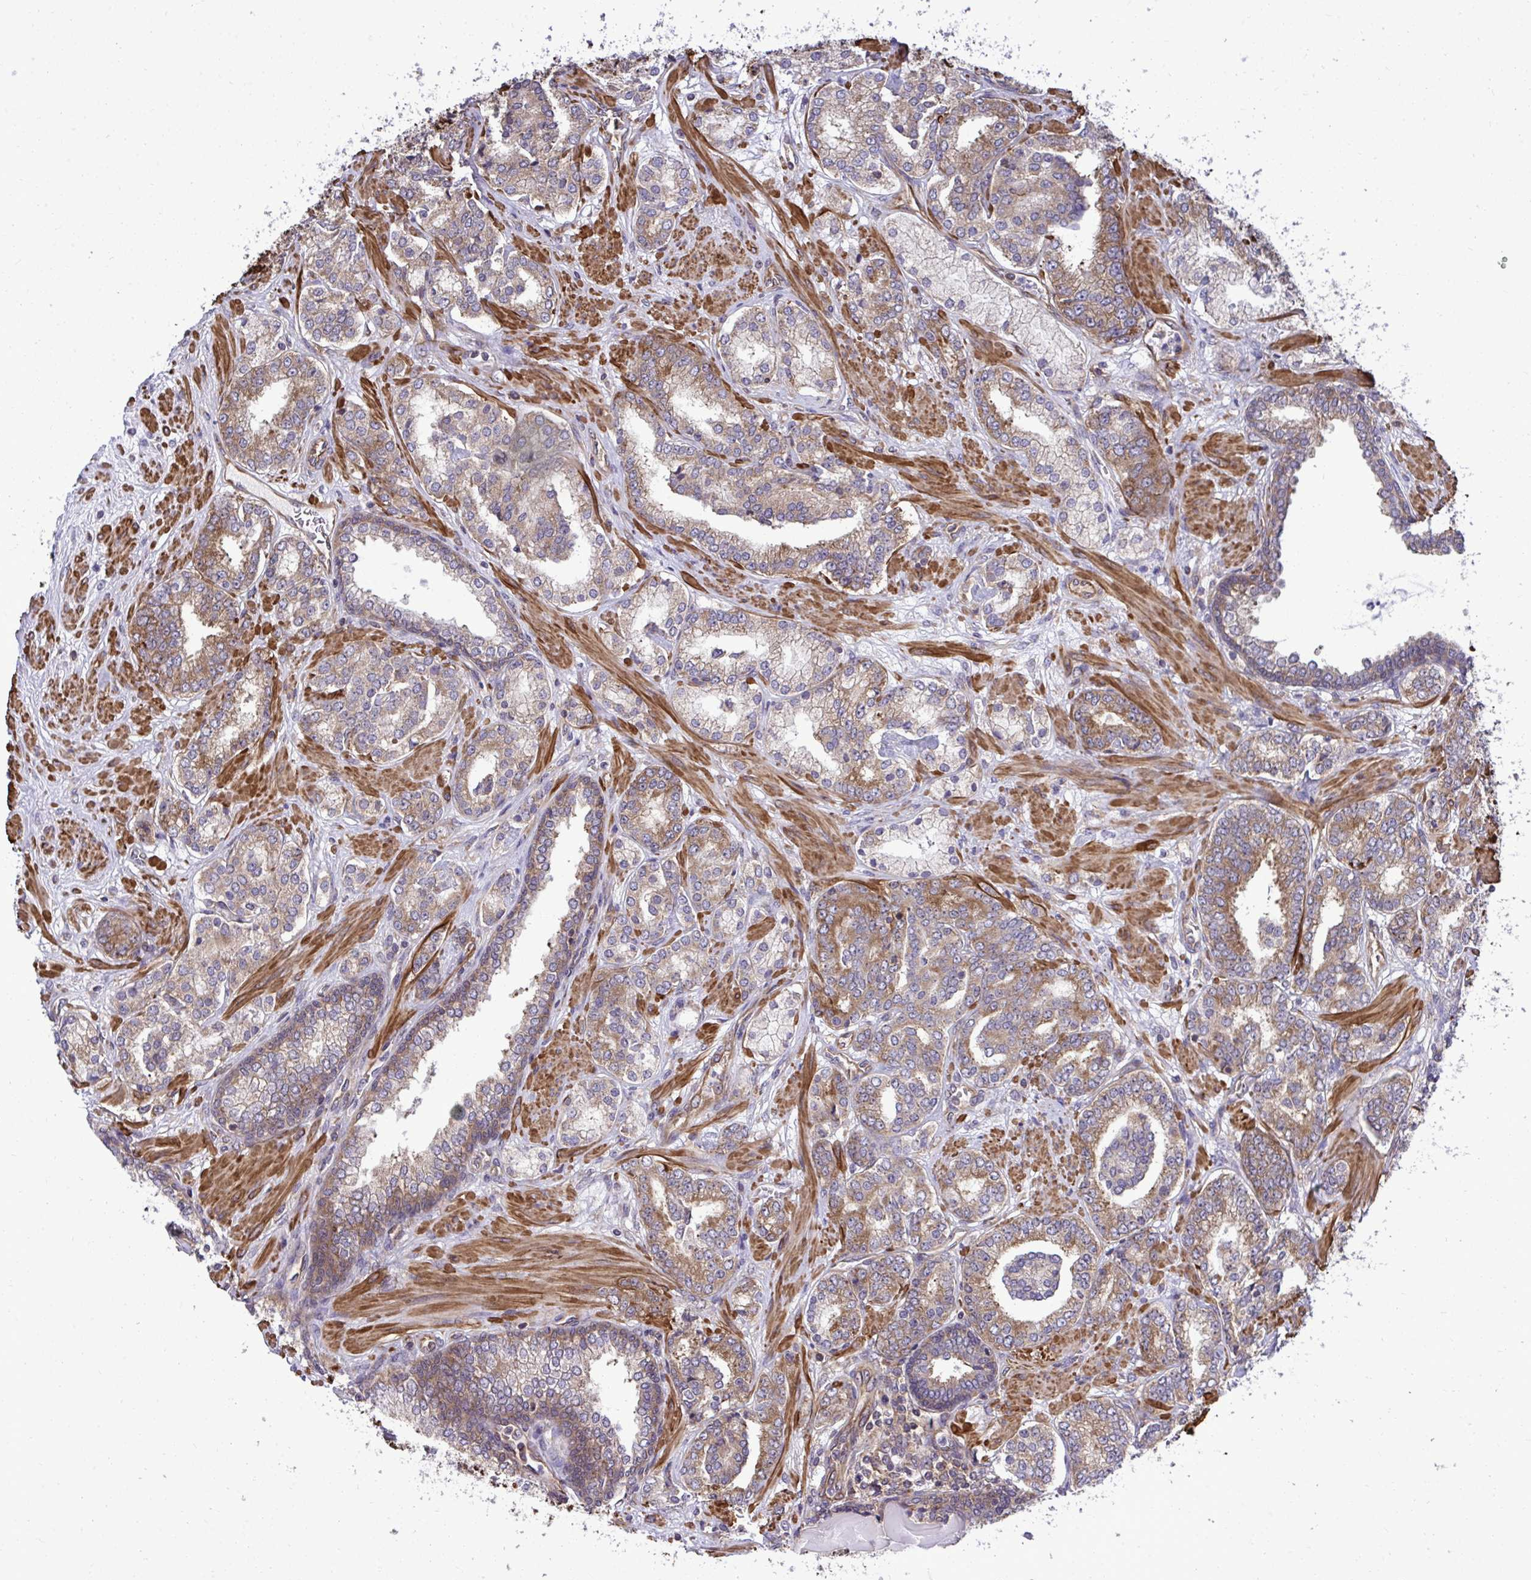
{"staining": {"intensity": "moderate", "quantity": "25%-75%", "location": "cytoplasmic/membranous"}, "tissue": "prostate cancer", "cell_type": "Tumor cells", "image_type": "cancer", "snomed": [{"axis": "morphology", "description": "Adenocarcinoma, High grade"}, {"axis": "topography", "description": "Prostate"}], "caption": "High-magnification brightfield microscopy of adenocarcinoma (high-grade) (prostate) stained with DAB (brown) and counterstained with hematoxylin (blue). tumor cells exhibit moderate cytoplasmic/membranous staining is seen in about25%-75% of cells.", "gene": "RPS15", "patient": {"sex": "male", "age": 62}}